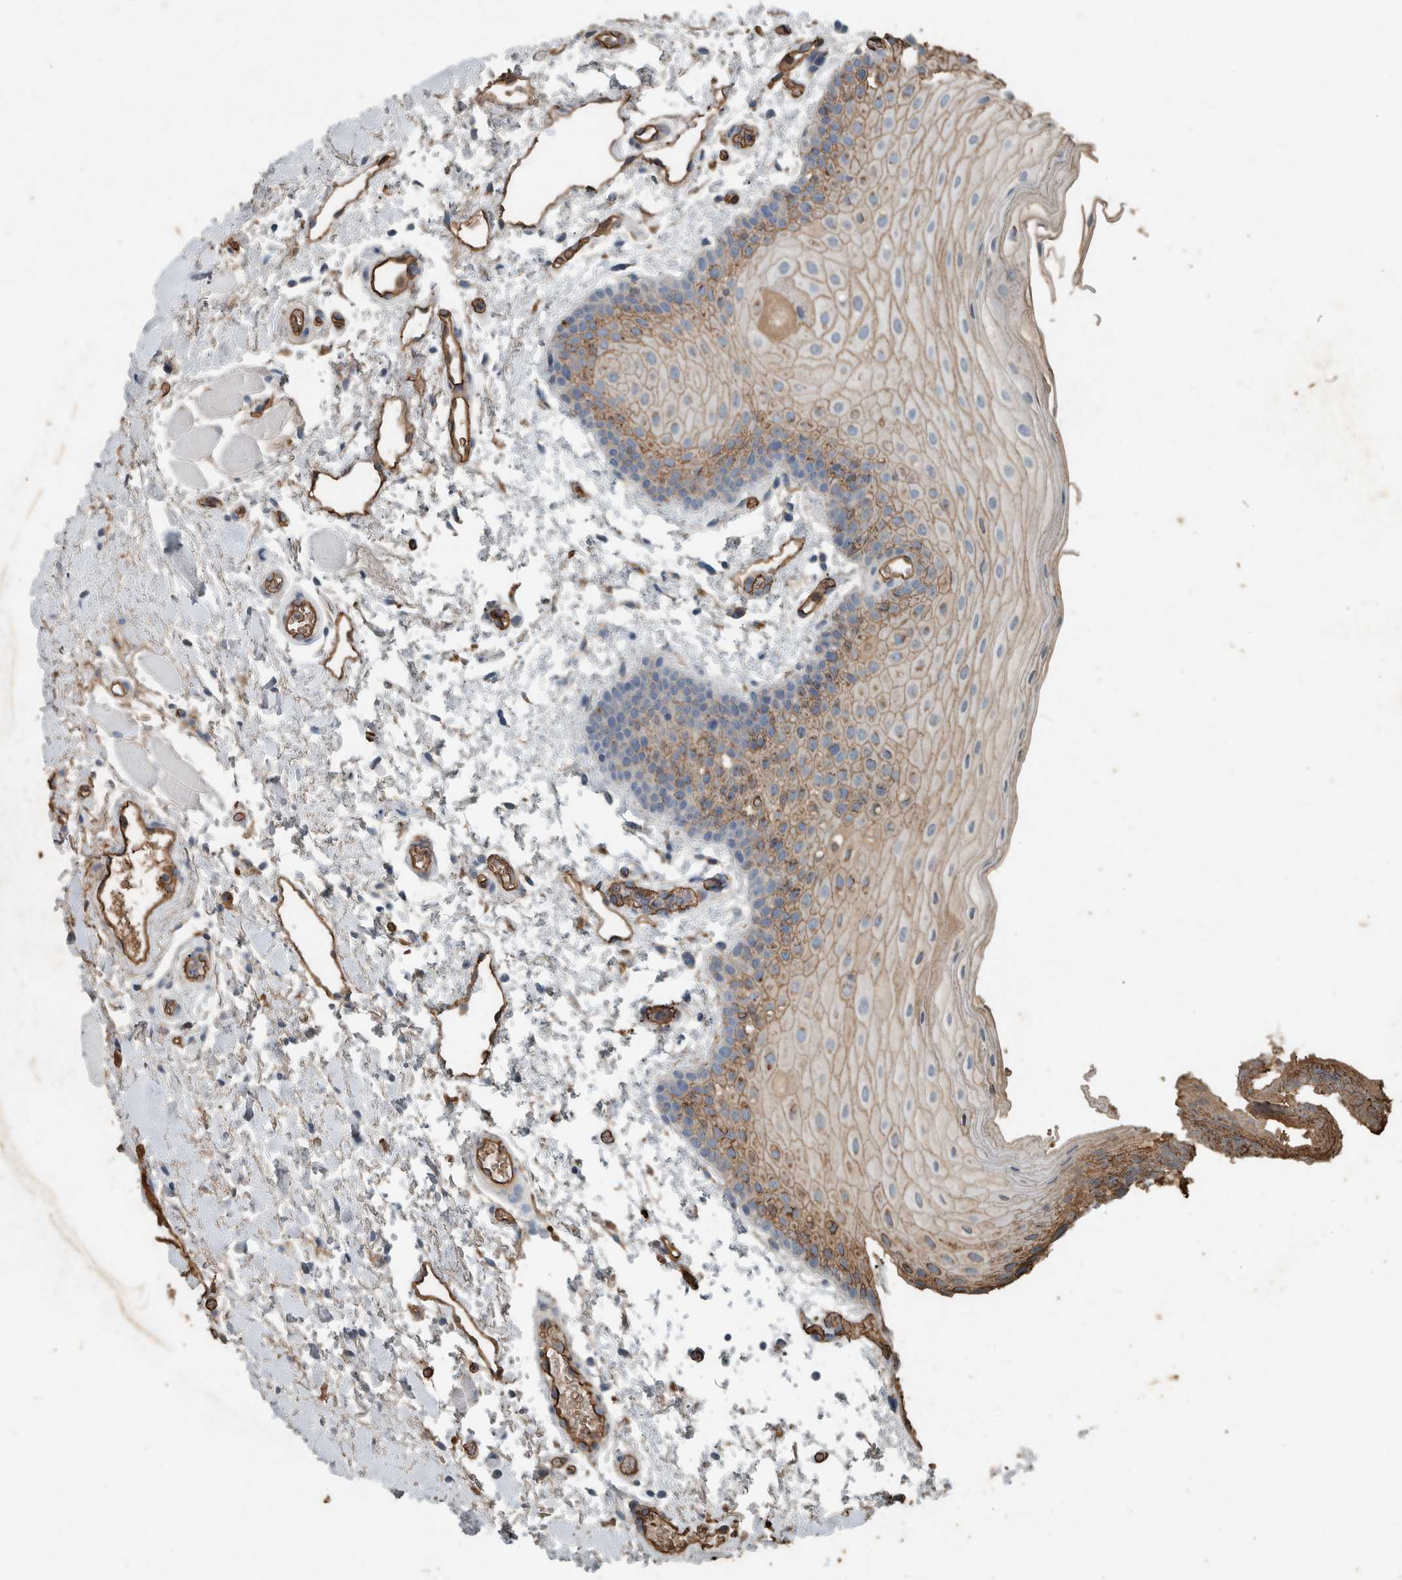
{"staining": {"intensity": "moderate", "quantity": "25%-75%", "location": "cytoplasmic/membranous"}, "tissue": "oral mucosa", "cell_type": "Squamous epithelial cells", "image_type": "normal", "snomed": [{"axis": "morphology", "description": "Normal tissue, NOS"}, {"axis": "topography", "description": "Oral tissue"}], "caption": "Immunohistochemistry (DAB (3,3'-diaminobenzidine)) staining of unremarkable oral mucosa shows moderate cytoplasmic/membranous protein expression in about 25%-75% of squamous epithelial cells. (Brightfield microscopy of DAB IHC at high magnification).", "gene": "LBP", "patient": {"sex": "male", "age": 62}}